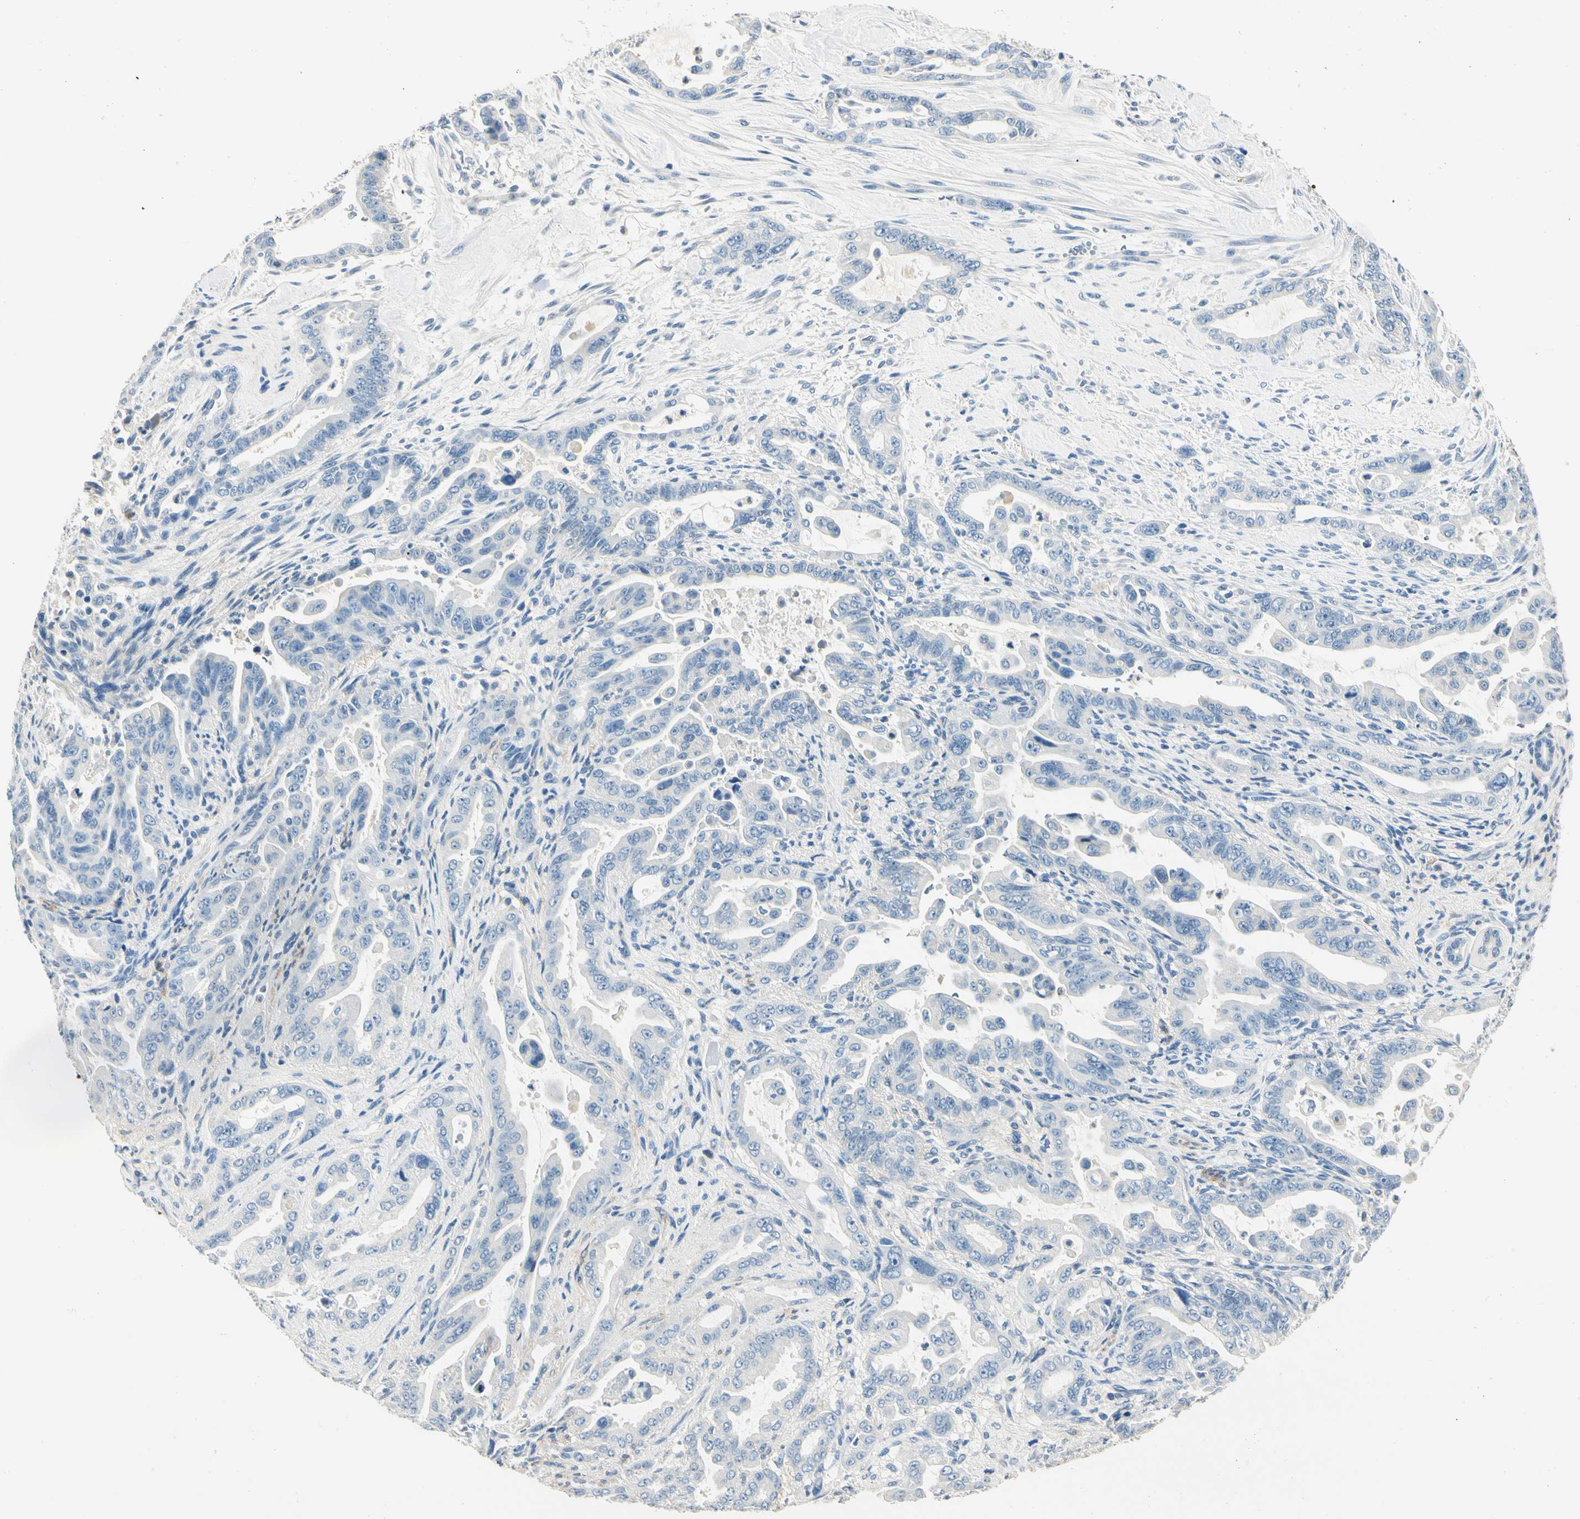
{"staining": {"intensity": "negative", "quantity": "none", "location": "none"}, "tissue": "pancreatic cancer", "cell_type": "Tumor cells", "image_type": "cancer", "snomed": [{"axis": "morphology", "description": "Adenocarcinoma, NOS"}, {"axis": "topography", "description": "Pancreas"}], "caption": "A high-resolution micrograph shows IHC staining of adenocarcinoma (pancreatic), which shows no significant staining in tumor cells.", "gene": "TGFBR3", "patient": {"sex": "male", "age": 70}}